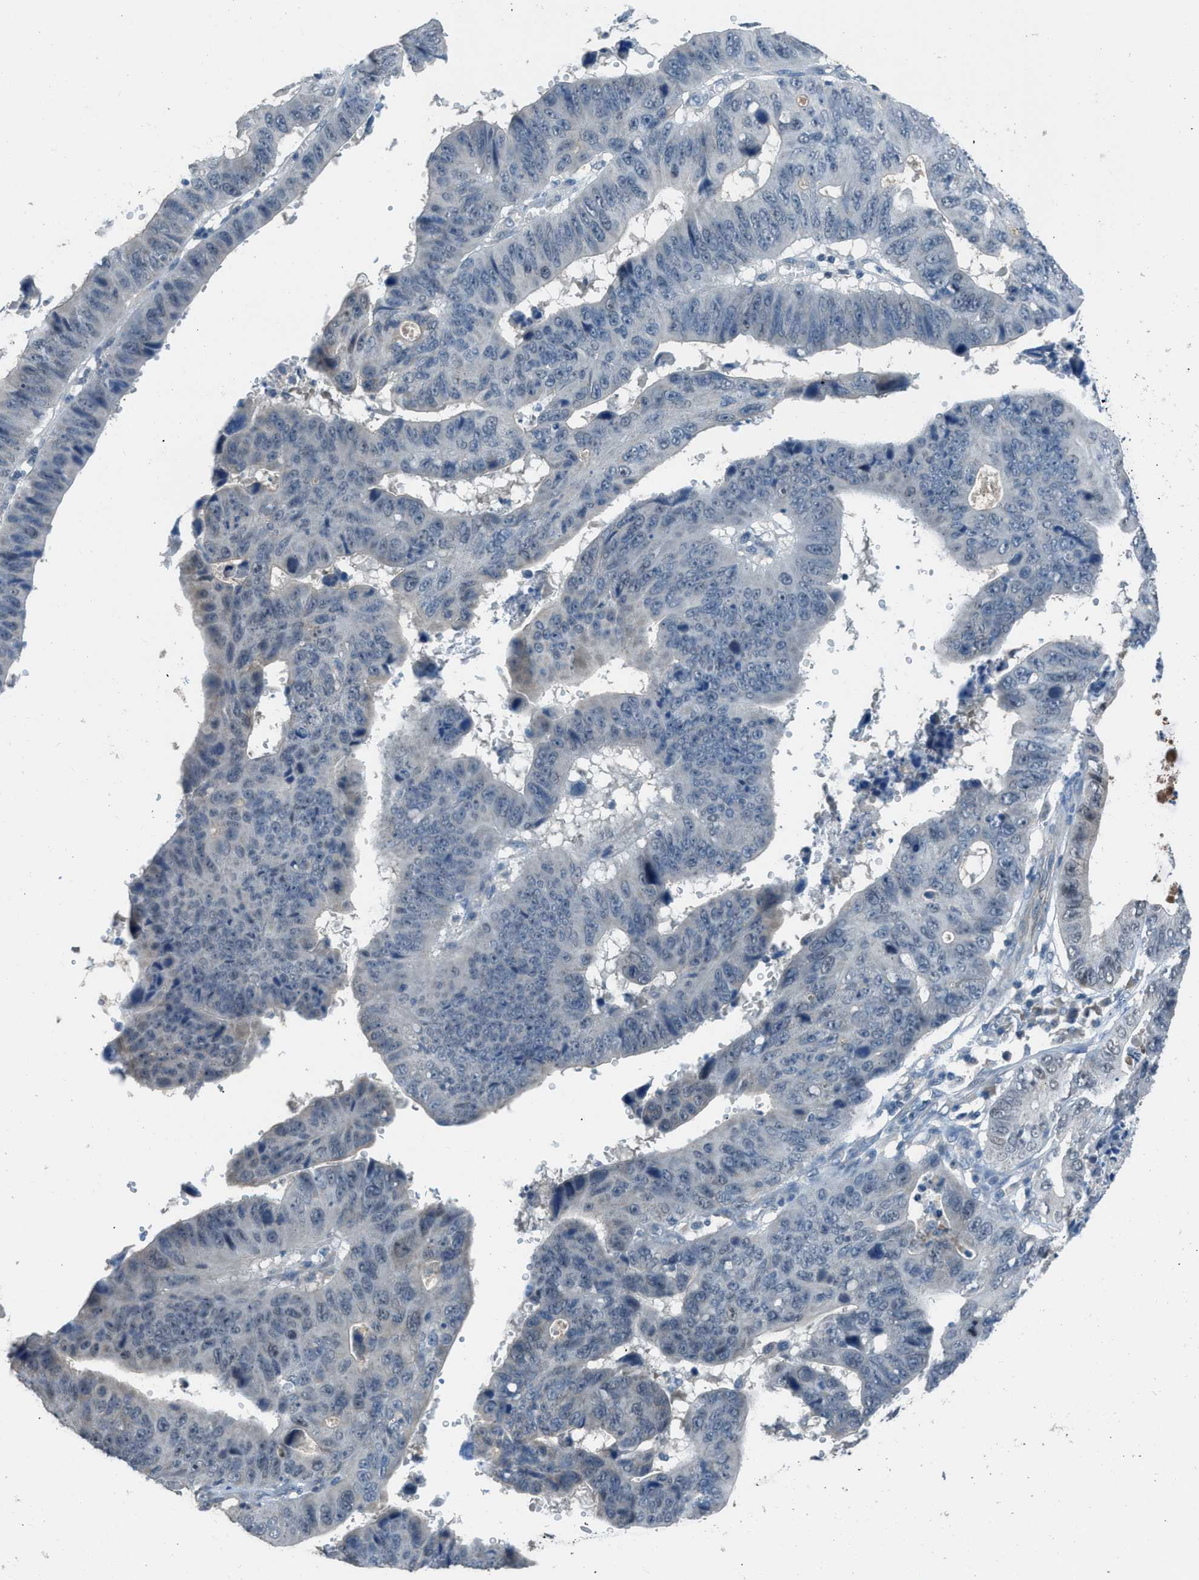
{"staining": {"intensity": "negative", "quantity": "none", "location": "none"}, "tissue": "stomach cancer", "cell_type": "Tumor cells", "image_type": "cancer", "snomed": [{"axis": "morphology", "description": "Adenocarcinoma, NOS"}, {"axis": "topography", "description": "Stomach"}], "caption": "IHC micrograph of human stomach adenocarcinoma stained for a protein (brown), which shows no staining in tumor cells.", "gene": "TIMD4", "patient": {"sex": "male", "age": 59}}